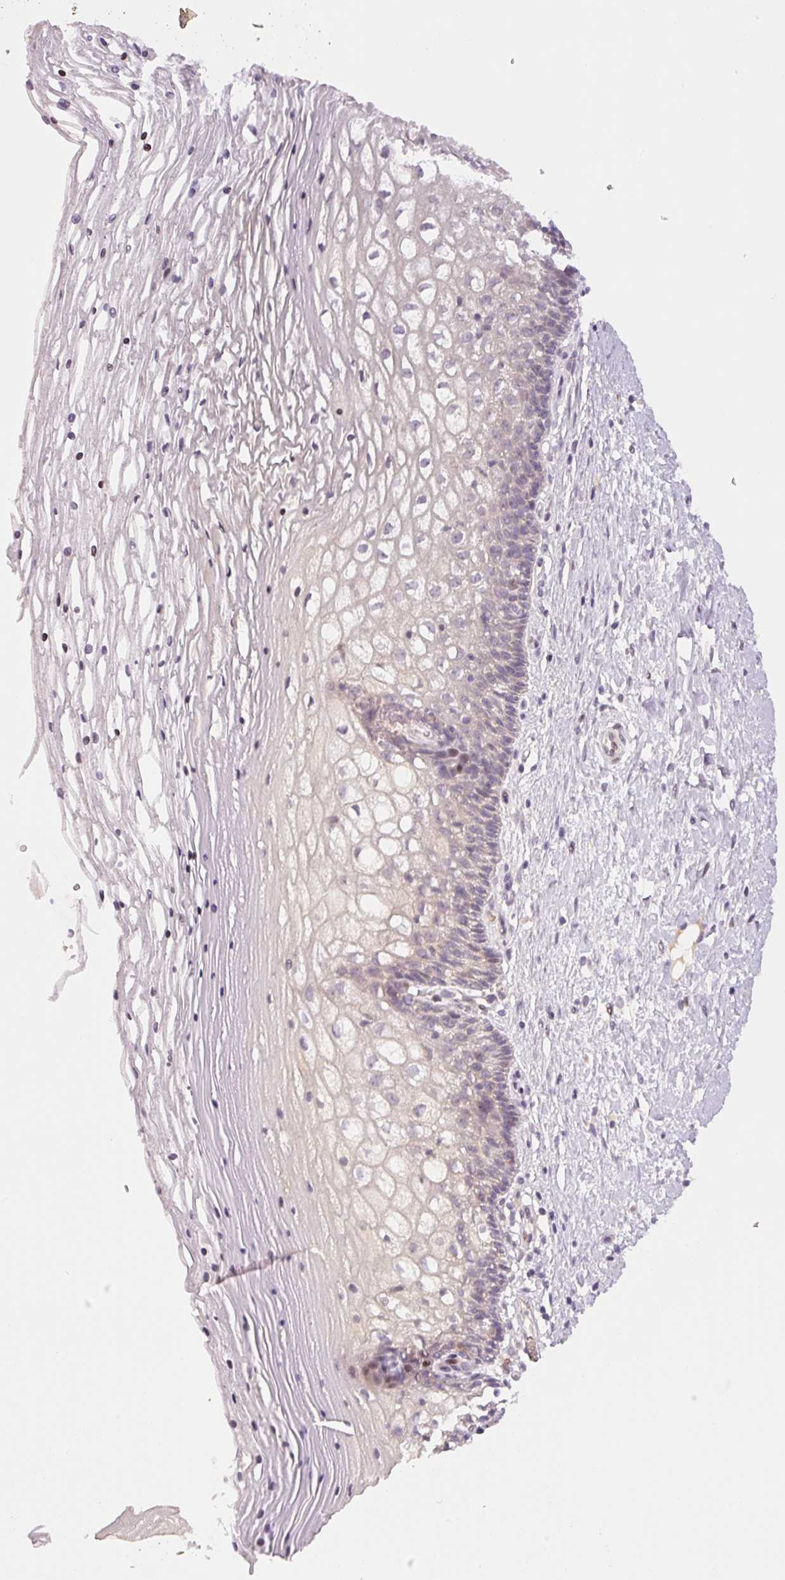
{"staining": {"intensity": "moderate", "quantity": "25%-75%", "location": "cytoplasmic/membranous"}, "tissue": "cervix", "cell_type": "Glandular cells", "image_type": "normal", "snomed": [{"axis": "morphology", "description": "Normal tissue, NOS"}, {"axis": "topography", "description": "Cervix"}], "caption": "A medium amount of moderate cytoplasmic/membranous positivity is present in about 25%-75% of glandular cells in normal cervix. (DAB (3,3'-diaminobenzidine) IHC with brightfield microscopy, high magnification).", "gene": "YIF1B", "patient": {"sex": "female", "age": 36}}